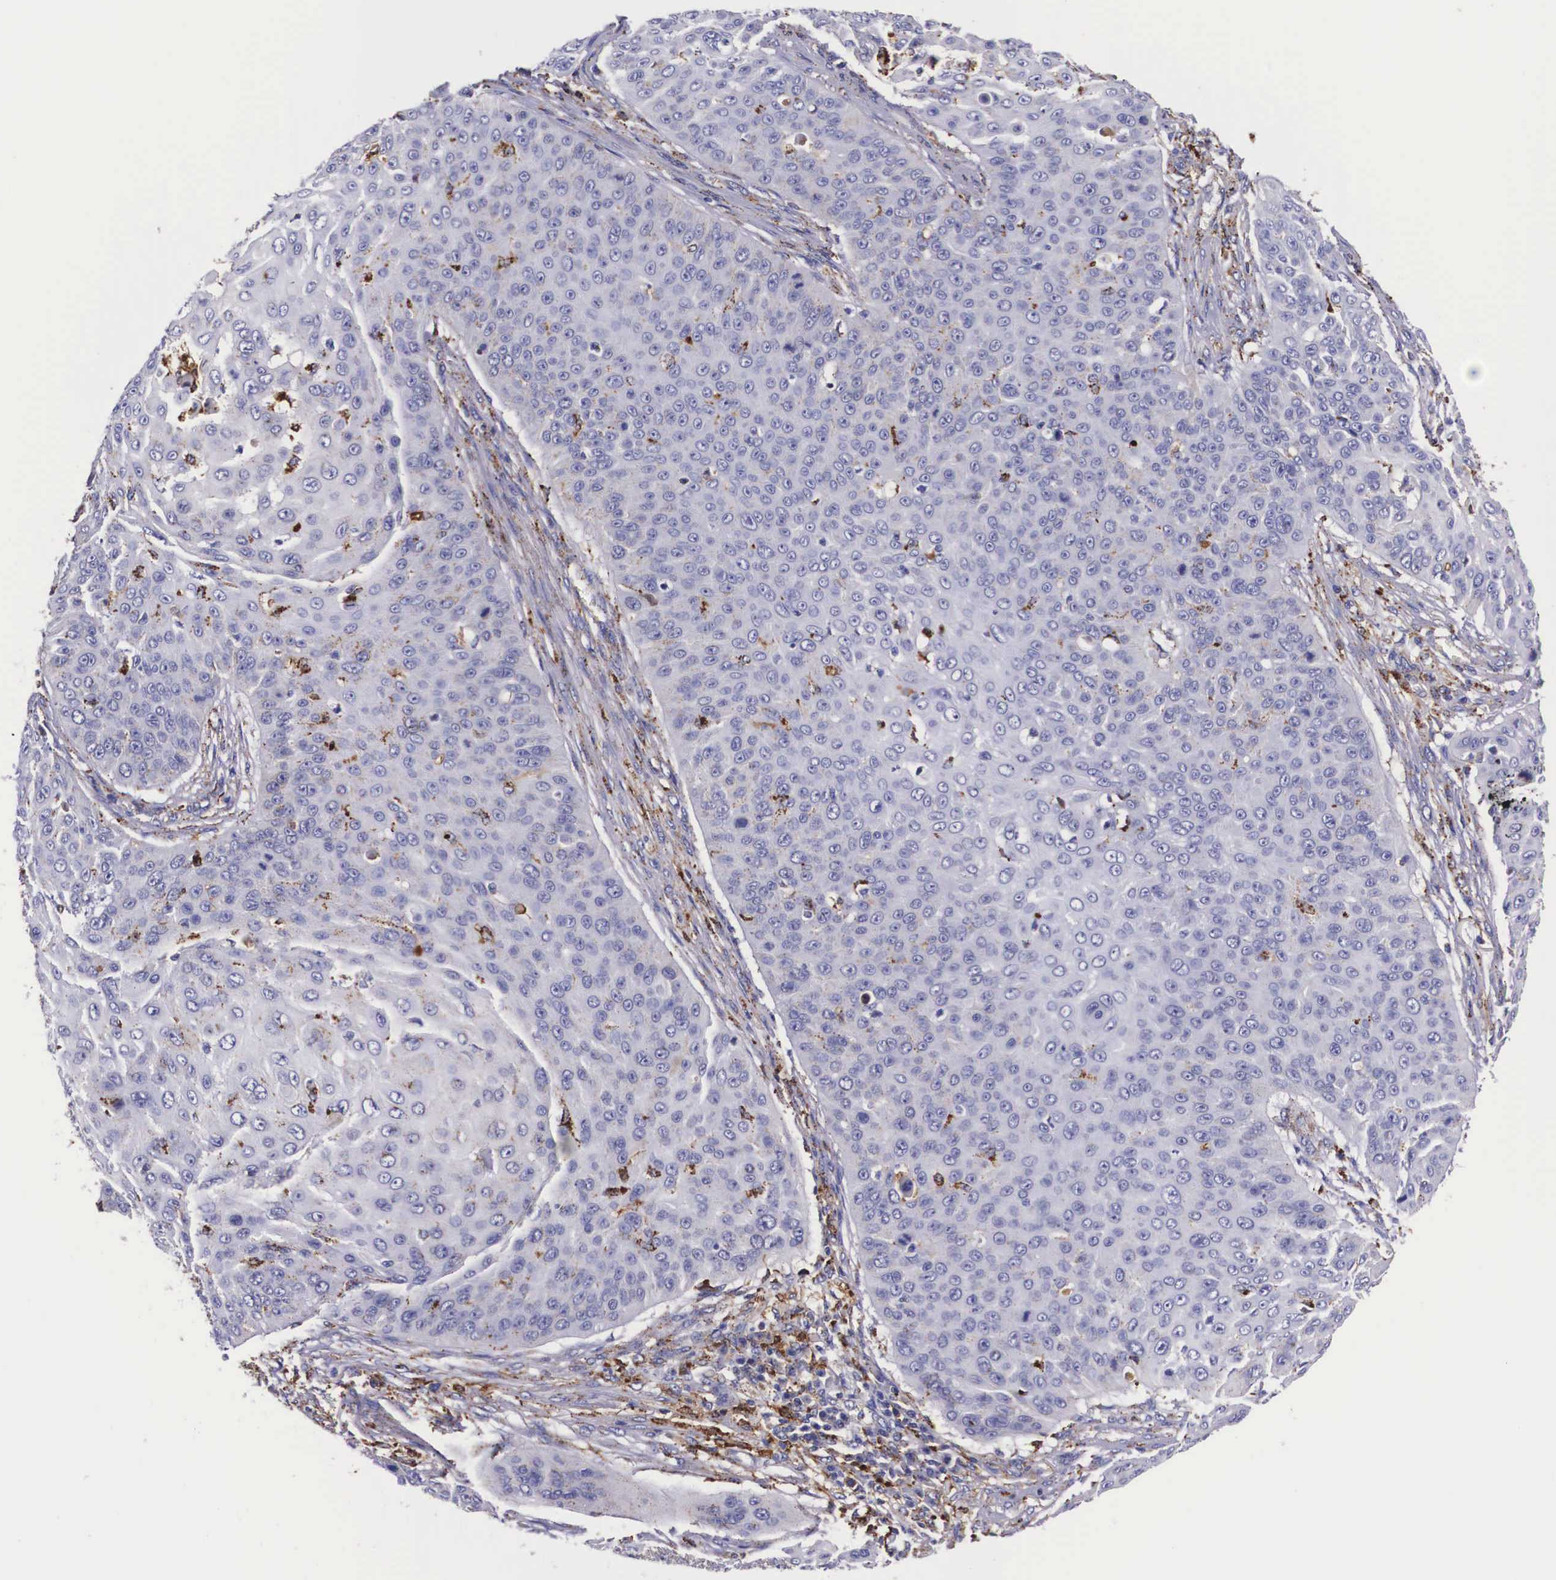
{"staining": {"intensity": "weak", "quantity": "<25%", "location": "cytoplasmic/membranous"}, "tissue": "skin cancer", "cell_type": "Tumor cells", "image_type": "cancer", "snomed": [{"axis": "morphology", "description": "Squamous cell carcinoma, NOS"}, {"axis": "topography", "description": "Skin"}], "caption": "Tumor cells are negative for protein expression in human skin squamous cell carcinoma.", "gene": "NAGA", "patient": {"sex": "male", "age": 82}}